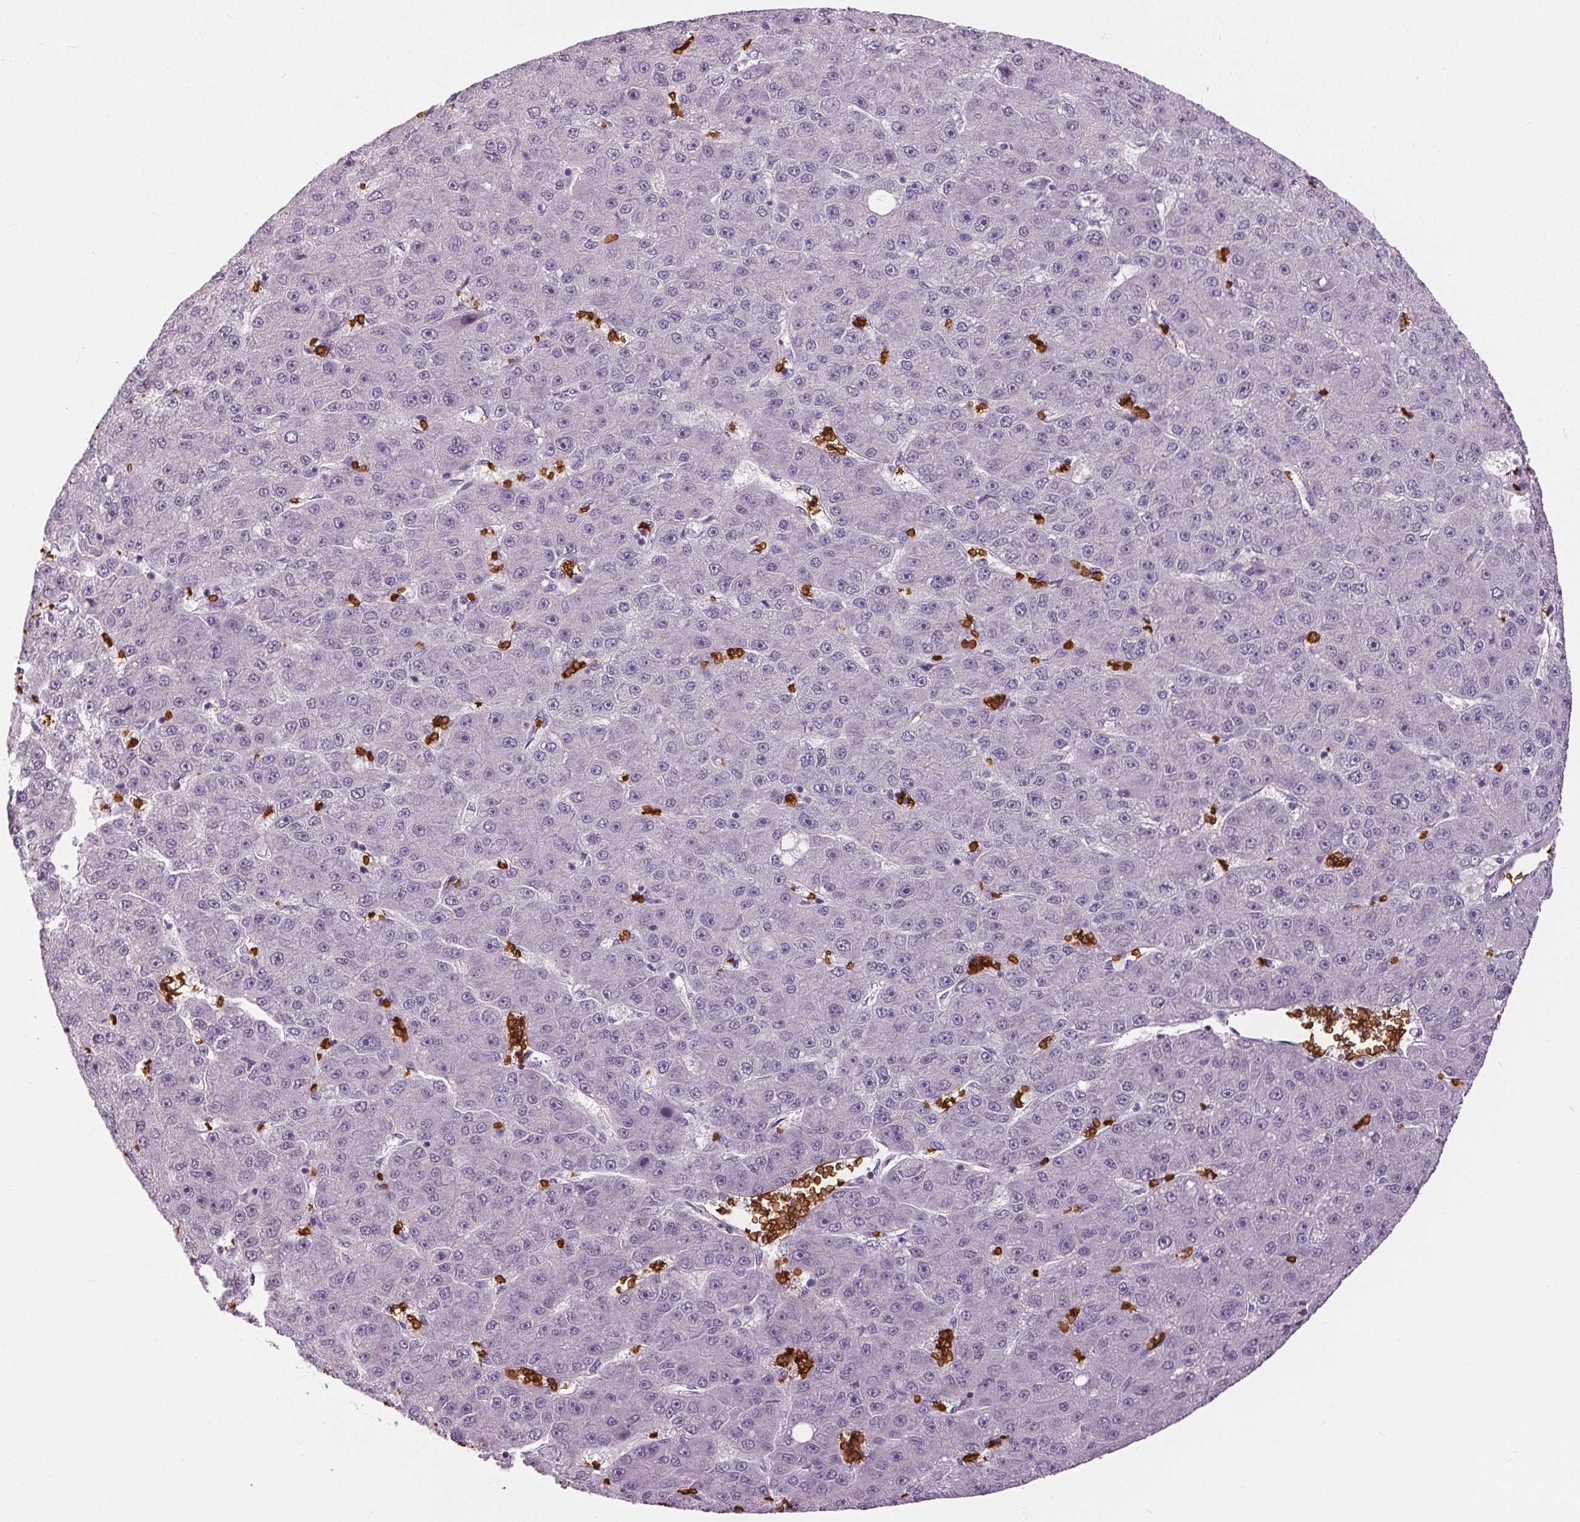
{"staining": {"intensity": "negative", "quantity": "none", "location": "none"}, "tissue": "liver cancer", "cell_type": "Tumor cells", "image_type": "cancer", "snomed": [{"axis": "morphology", "description": "Carcinoma, Hepatocellular, NOS"}, {"axis": "topography", "description": "Liver"}], "caption": "Immunohistochemistry (IHC) image of liver hepatocellular carcinoma stained for a protein (brown), which reveals no expression in tumor cells.", "gene": "SLC4A1", "patient": {"sex": "male", "age": 67}}